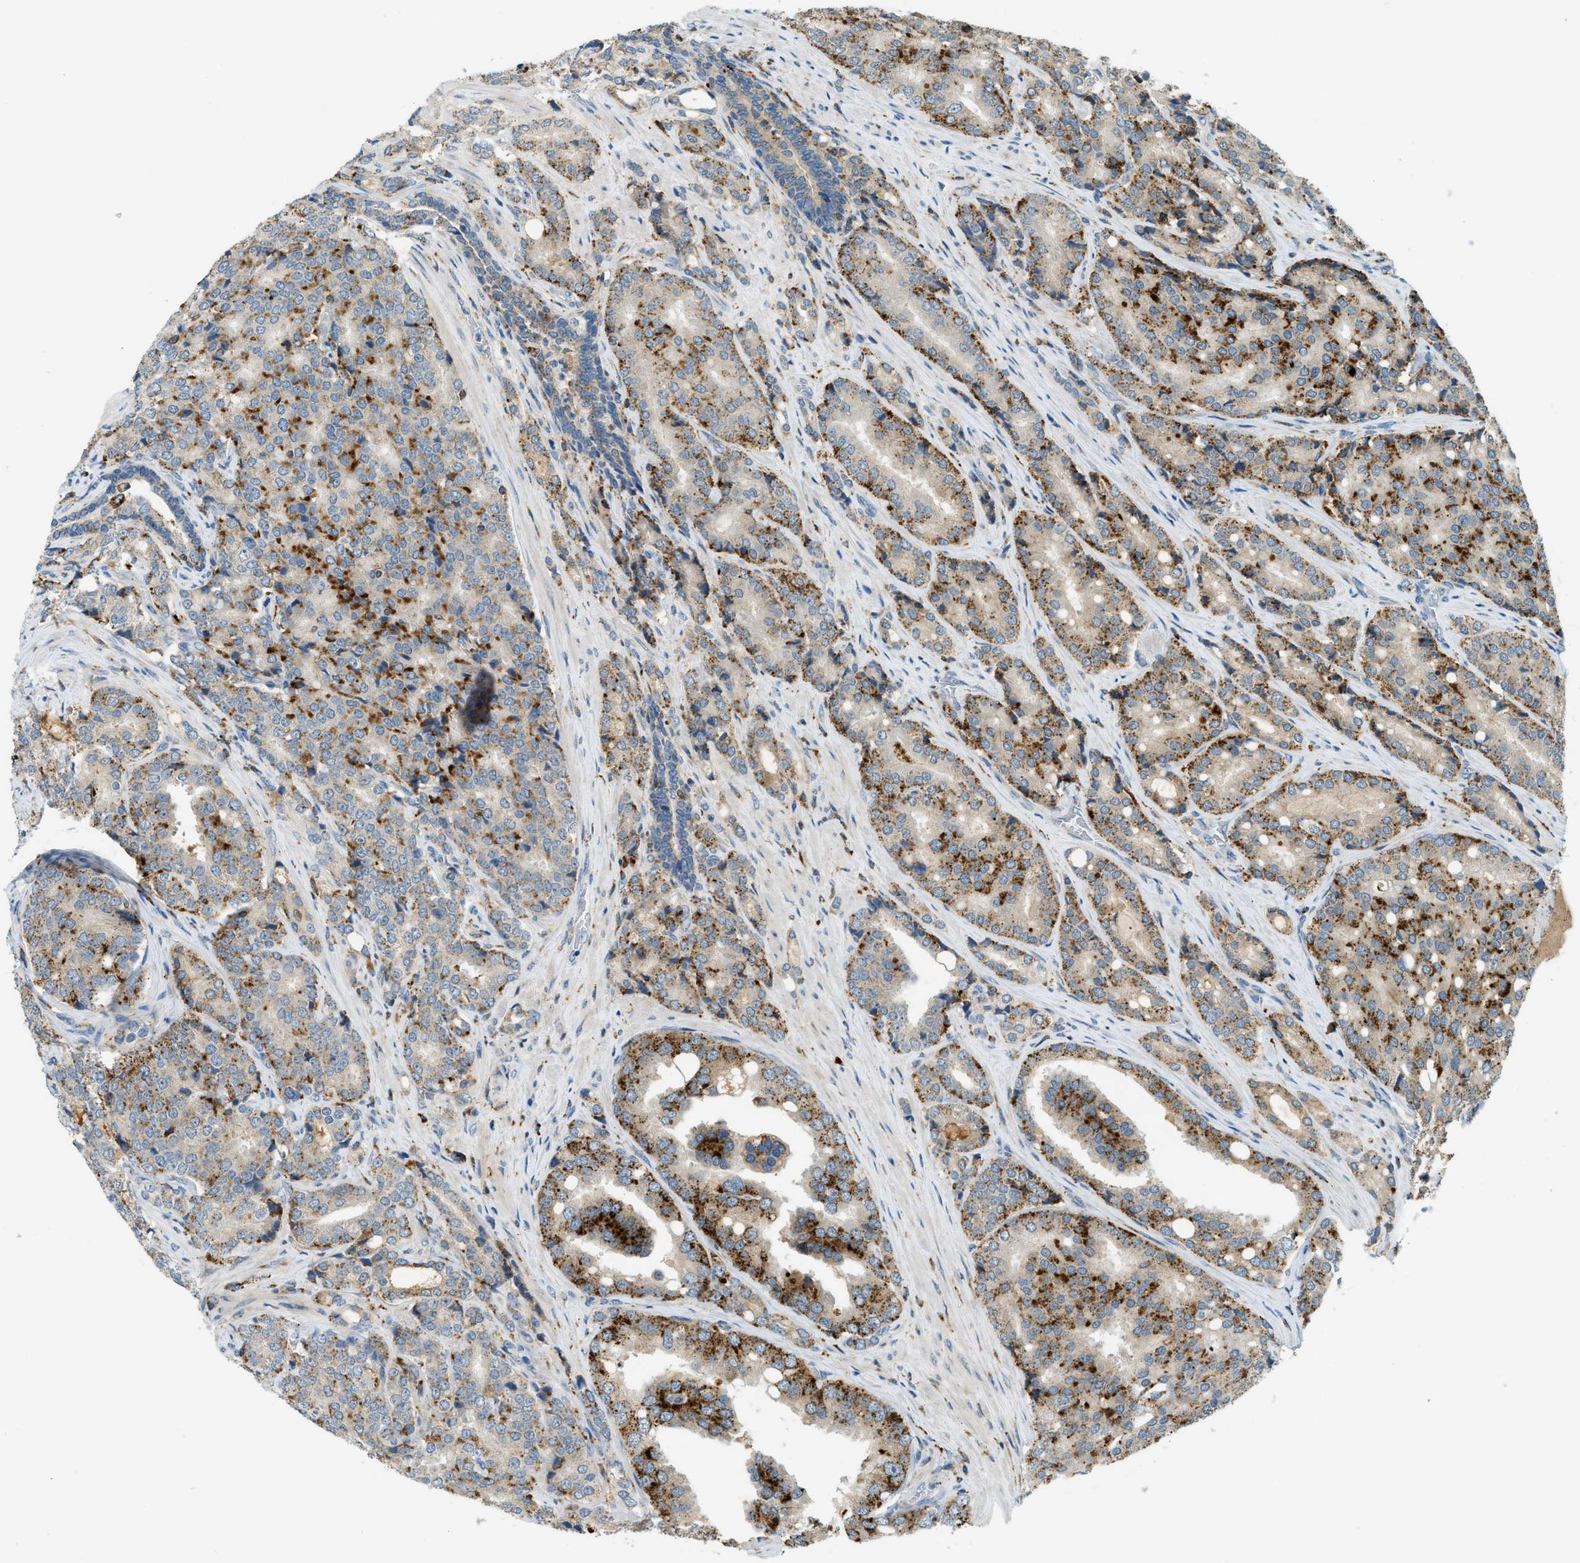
{"staining": {"intensity": "moderate", "quantity": ">75%", "location": "cytoplasmic/membranous"}, "tissue": "prostate cancer", "cell_type": "Tumor cells", "image_type": "cancer", "snomed": [{"axis": "morphology", "description": "Adenocarcinoma, High grade"}, {"axis": "topography", "description": "Prostate"}], "caption": "Moderate cytoplasmic/membranous protein positivity is seen in approximately >75% of tumor cells in high-grade adenocarcinoma (prostate).", "gene": "PLBD2", "patient": {"sex": "male", "age": 50}}